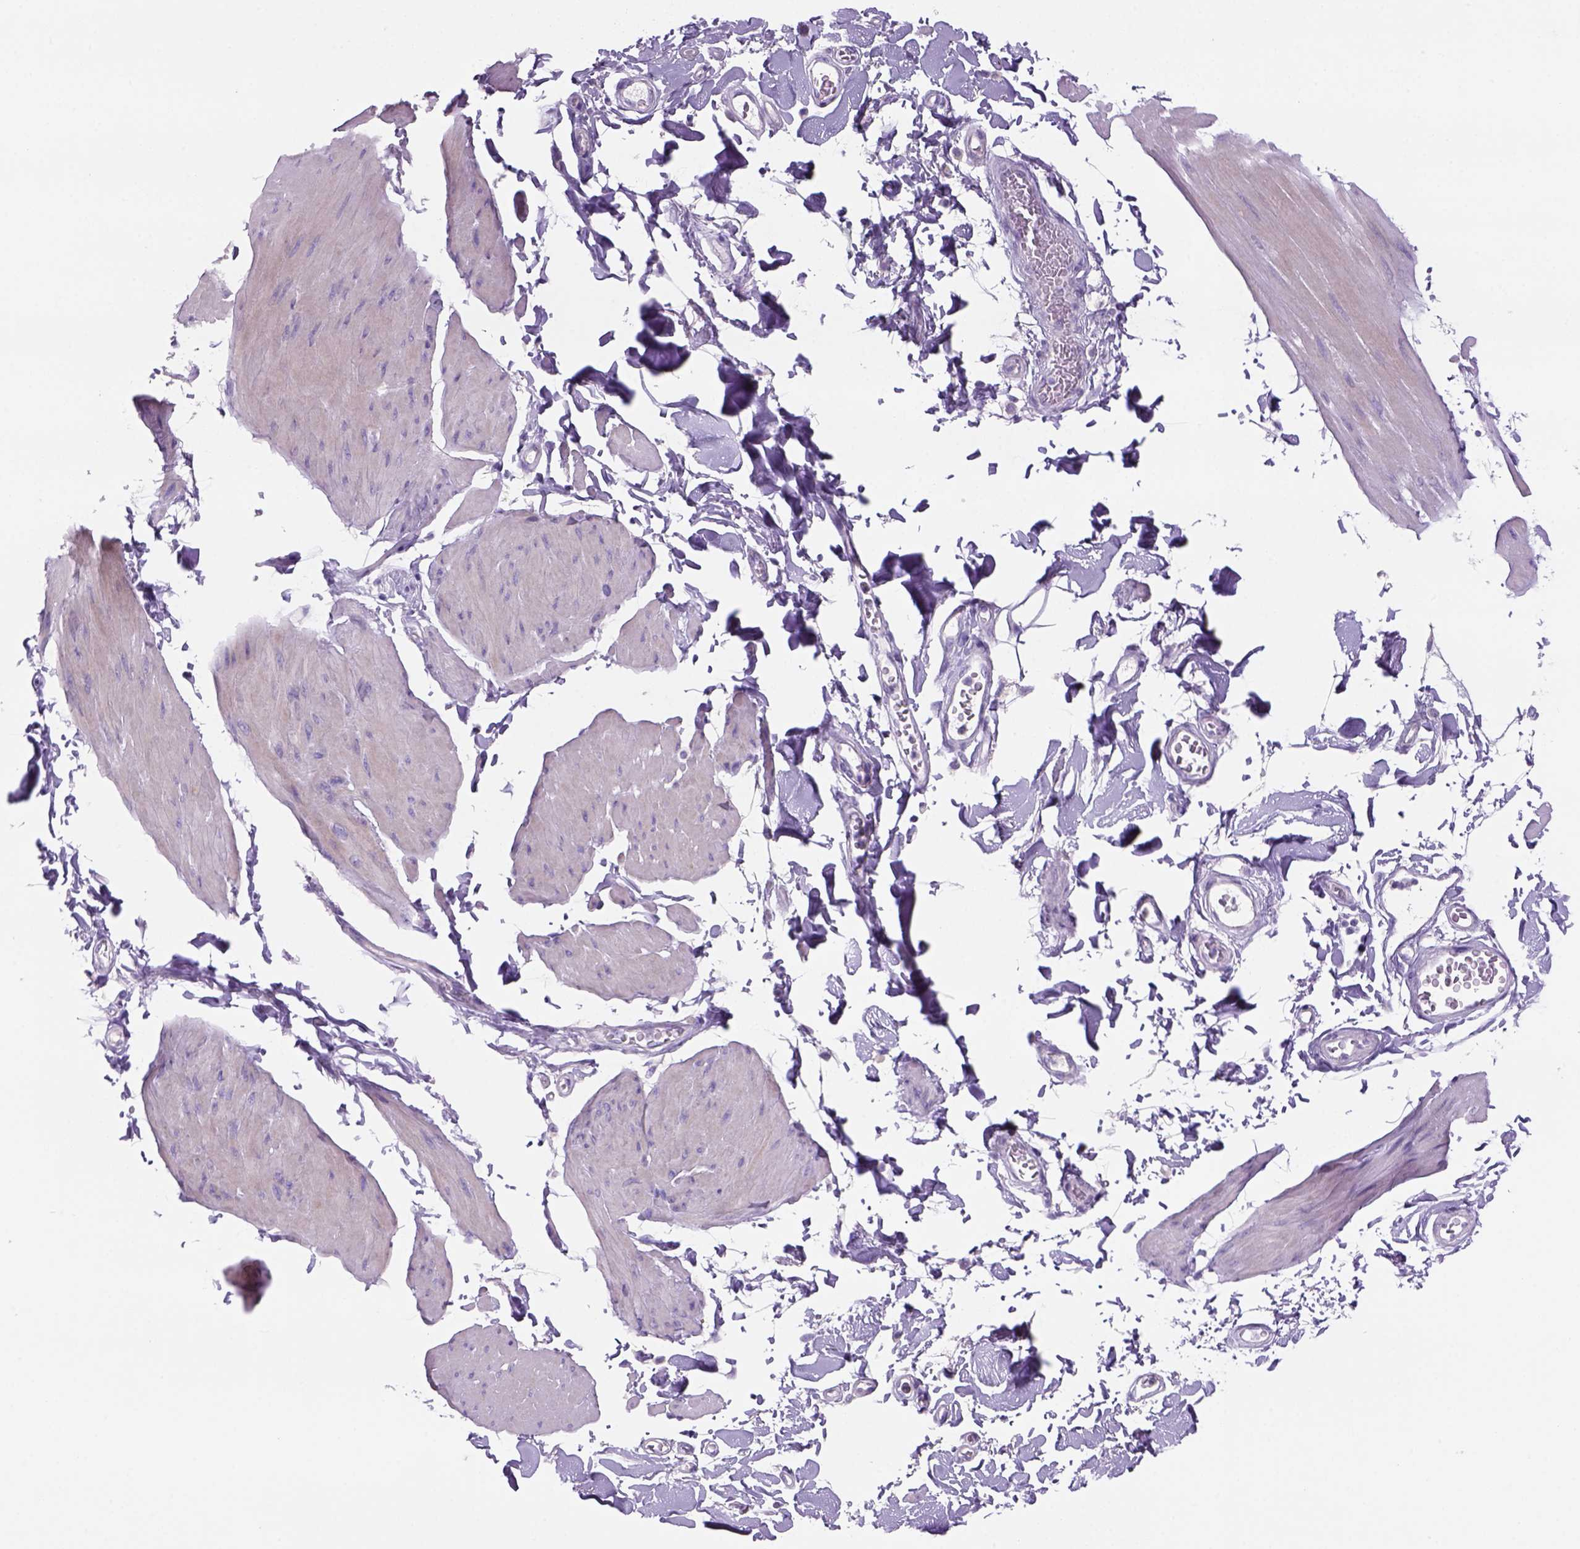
{"staining": {"intensity": "negative", "quantity": "none", "location": "none"}, "tissue": "smooth muscle", "cell_type": "Smooth muscle cells", "image_type": "normal", "snomed": [{"axis": "morphology", "description": "Normal tissue, NOS"}, {"axis": "topography", "description": "Adipose tissue"}, {"axis": "topography", "description": "Smooth muscle"}, {"axis": "topography", "description": "Peripheral nerve tissue"}], "caption": "Histopathology image shows no protein positivity in smooth muscle cells of unremarkable smooth muscle. (DAB immunohistochemistry, high magnification).", "gene": "TENM4", "patient": {"sex": "male", "age": 83}}